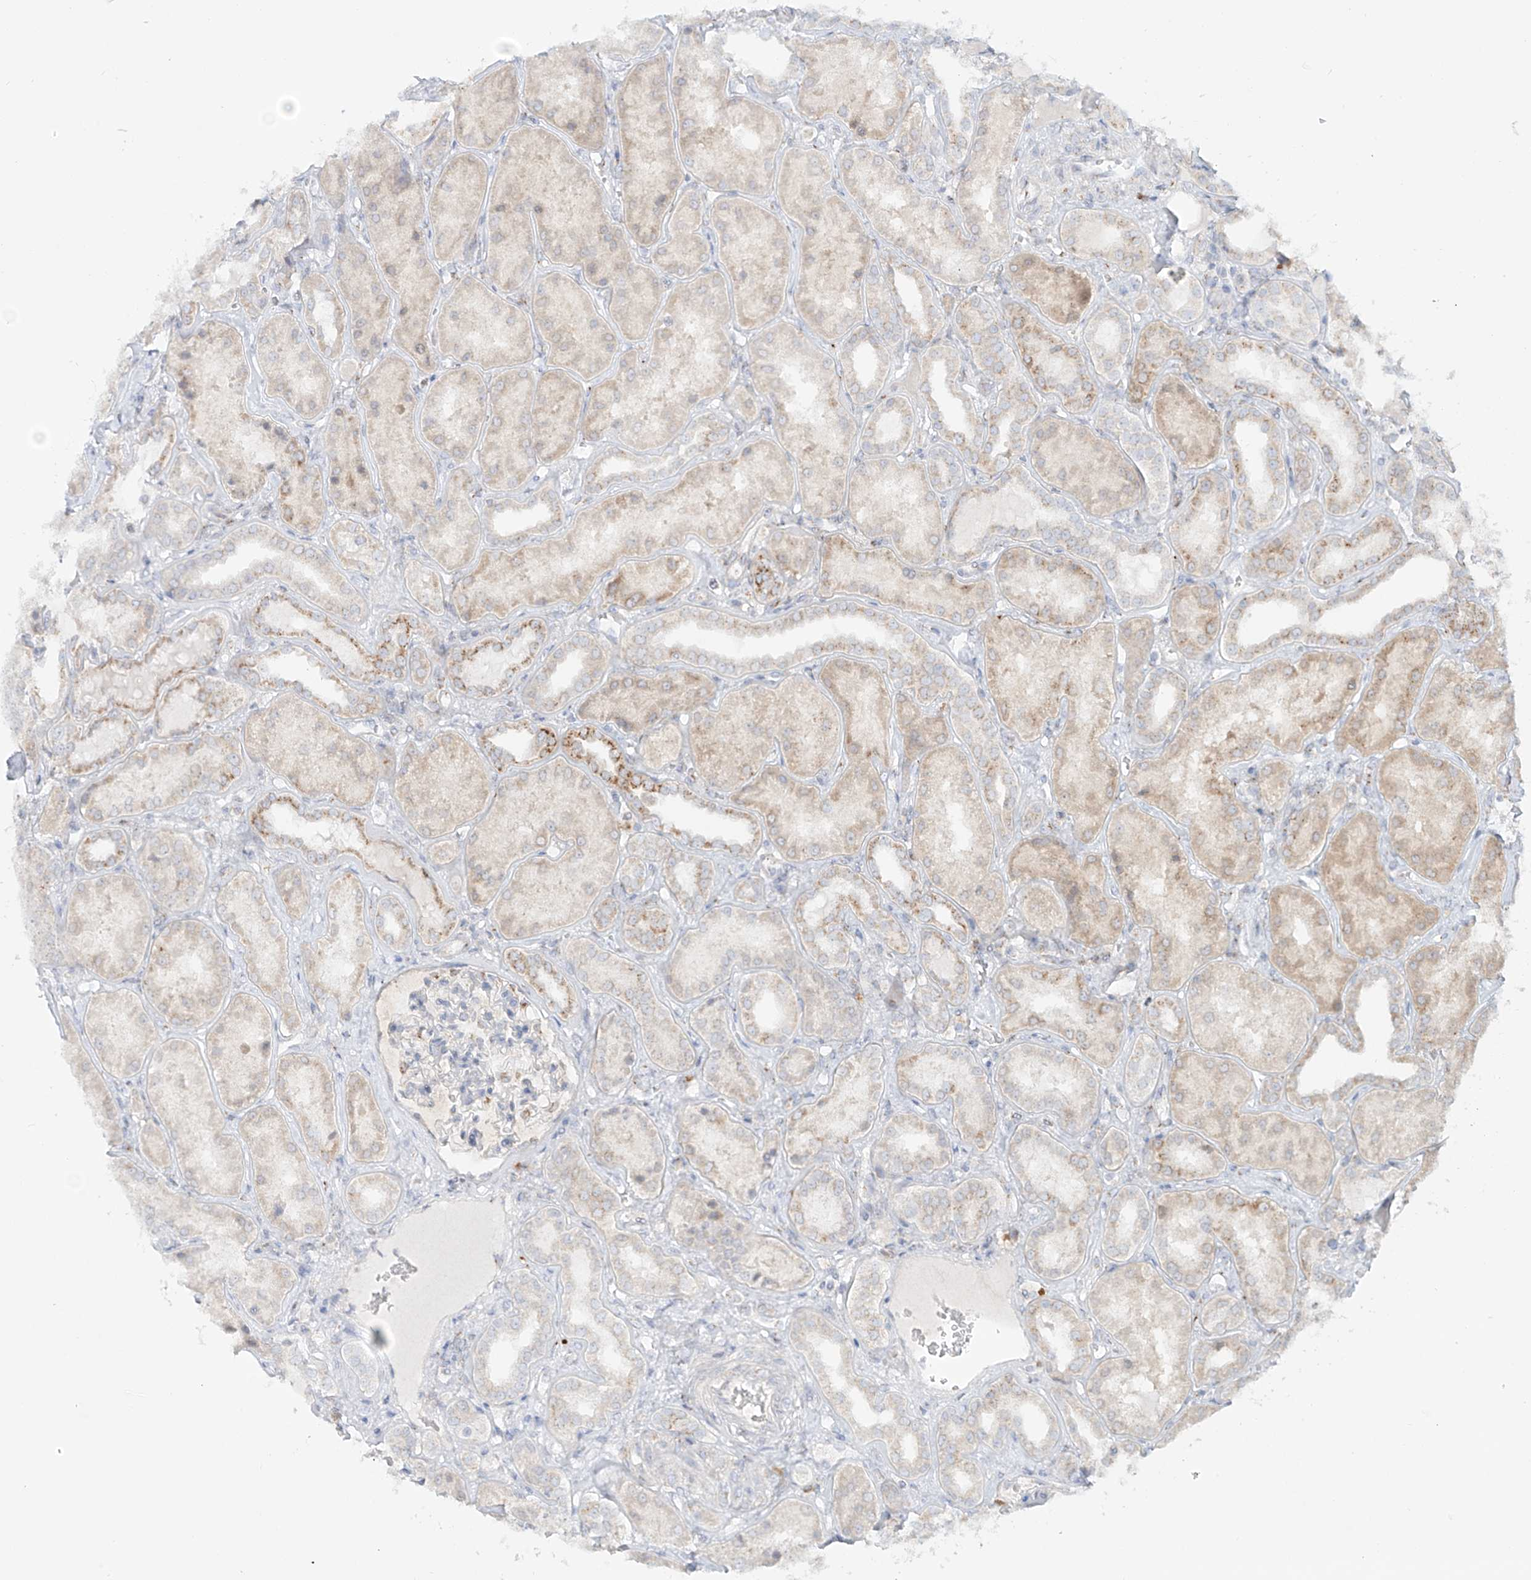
{"staining": {"intensity": "moderate", "quantity": "<25%", "location": "cytoplasmic/membranous"}, "tissue": "kidney", "cell_type": "Cells in glomeruli", "image_type": "normal", "snomed": [{"axis": "morphology", "description": "Normal tissue, NOS"}, {"axis": "topography", "description": "Kidney"}], "caption": "IHC photomicrograph of benign kidney stained for a protein (brown), which exhibits low levels of moderate cytoplasmic/membranous expression in approximately <25% of cells in glomeruli.", "gene": "BSDC1", "patient": {"sex": "female", "age": 56}}